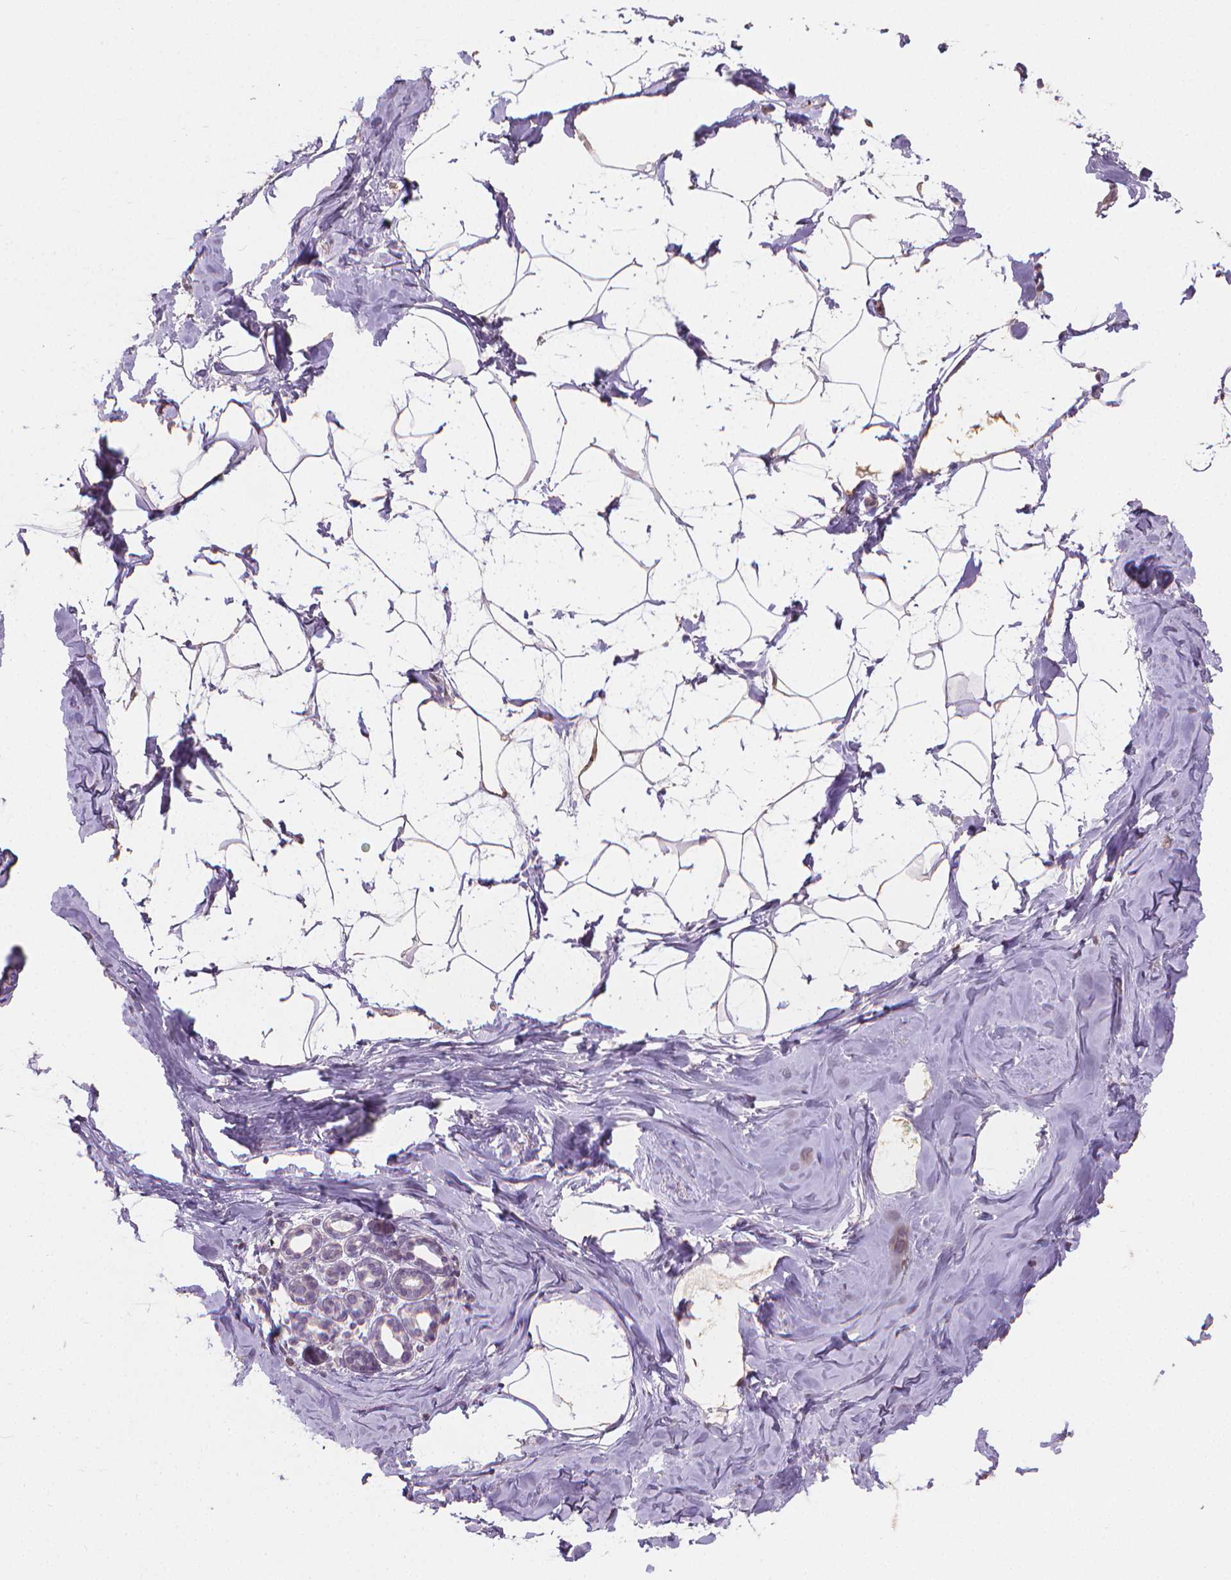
{"staining": {"intensity": "negative", "quantity": "none", "location": "none"}, "tissue": "breast", "cell_type": "Adipocytes", "image_type": "normal", "snomed": [{"axis": "morphology", "description": "Normal tissue, NOS"}, {"axis": "topography", "description": "Breast"}], "caption": "Adipocytes are negative for brown protein staining in benign breast. (Immunohistochemistry, brightfield microscopy, high magnification).", "gene": "CABCOCO1", "patient": {"sex": "female", "age": 32}}